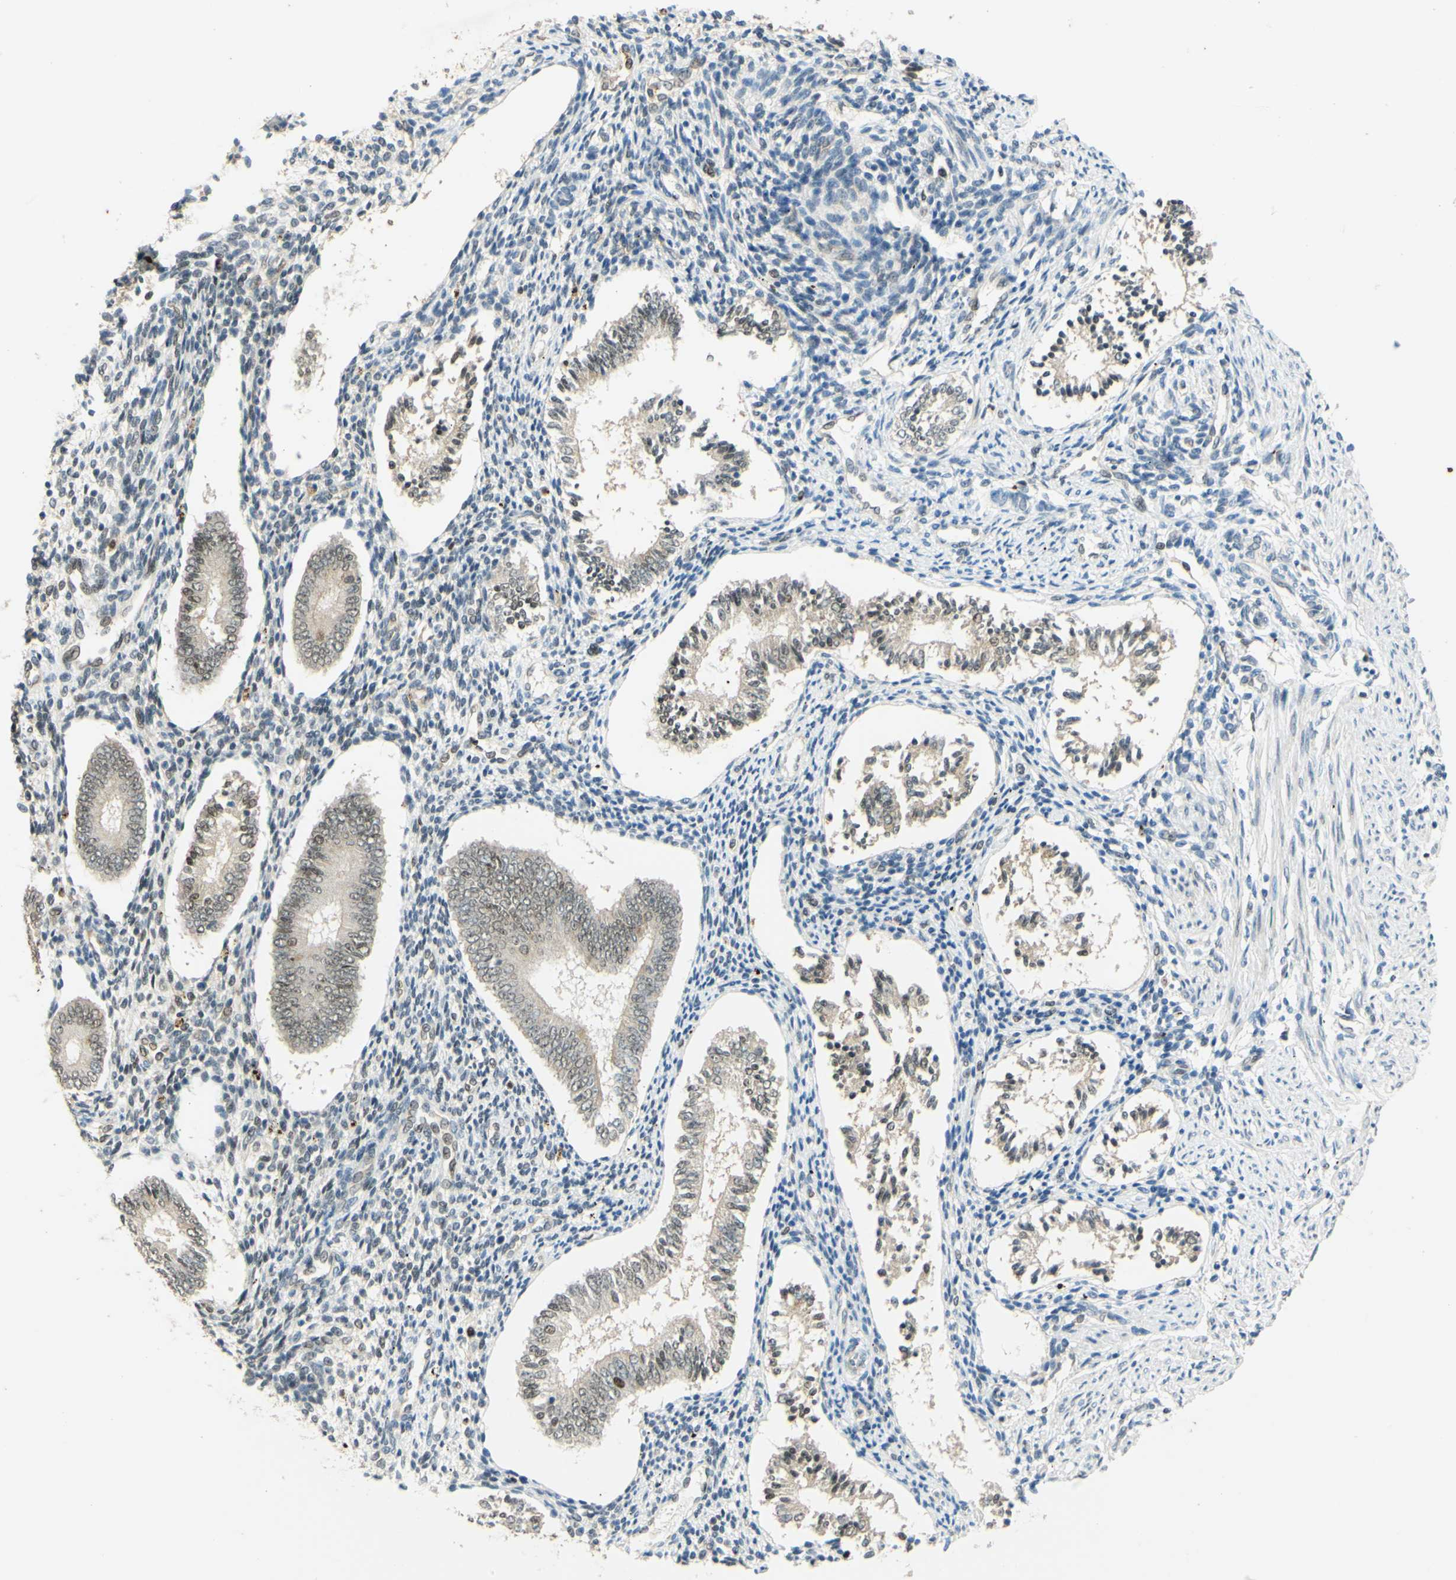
{"staining": {"intensity": "weak", "quantity": "<25%", "location": "cytoplasmic/membranous"}, "tissue": "endometrium", "cell_type": "Cells in endometrial stroma", "image_type": "normal", "snomed": [{"axis": "morphology", "description": "Normal tissue, NOS"}, {"axis": "topography", "description": "Endometrium"}], "caption": "Immunohistochemical staining of normal endometrium displays no significant positivity in cells in endometrial stroma.", "gene": "POLB", "patient": {"sex": "female", "age": 42}}